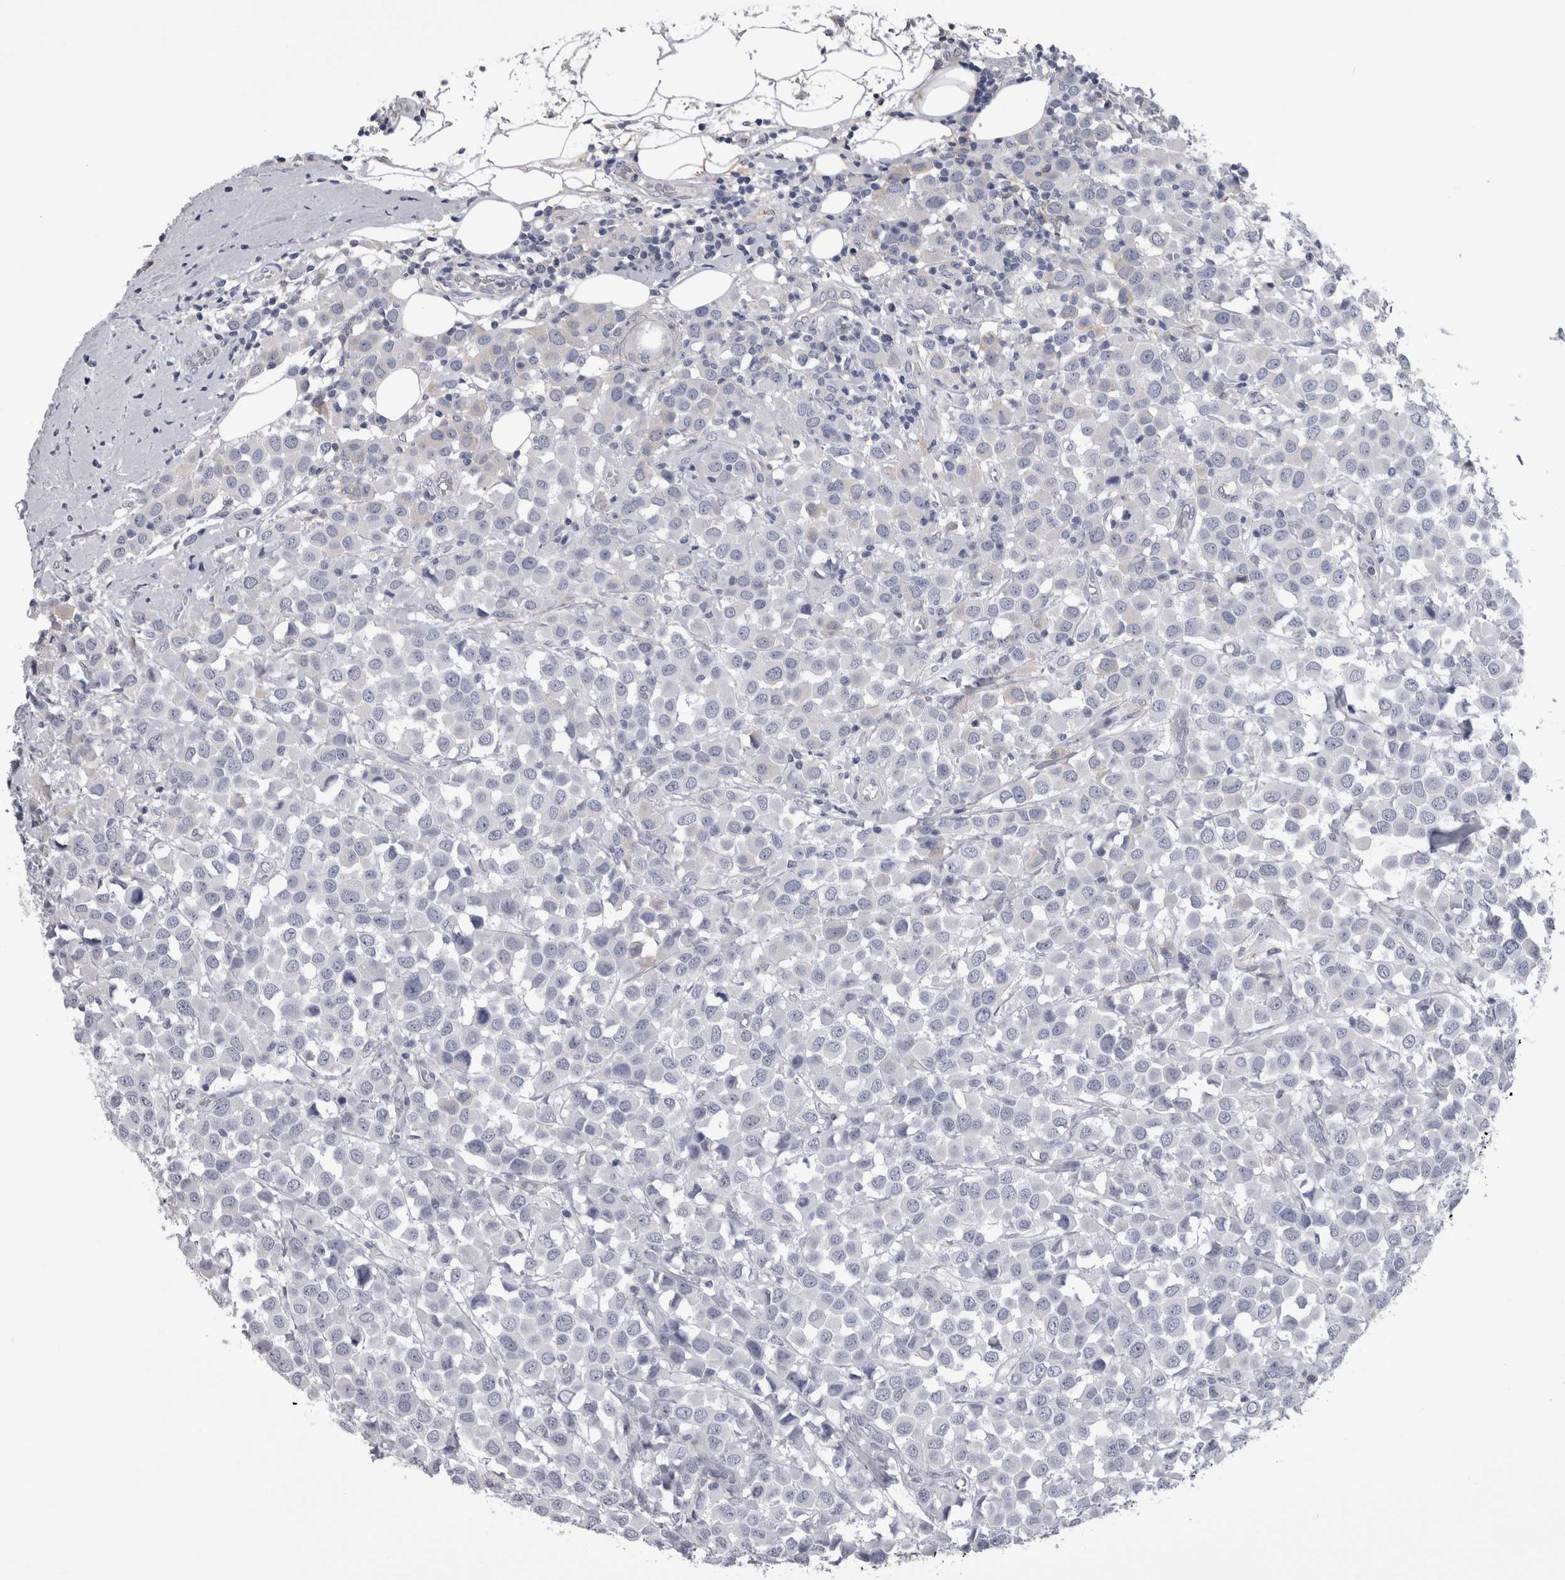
{"staining": {"intensity": "negative", "quantity": "none", "location": "none"}, "tissue": "breast cancer", "cell_type": "Tumor cells", "image_type": "cancer", "snomed": [{"axis": "morphology", "description": "Duct carcinoma"}, {"axis": "topography", "description": "Breast"}], "caption": "Protein analysis of invasive ductal carcinoma (breast) displays no significant positivity in tumor cells.", "gene": "AFMID", "patient": {"sex": "female", "age": 61}}